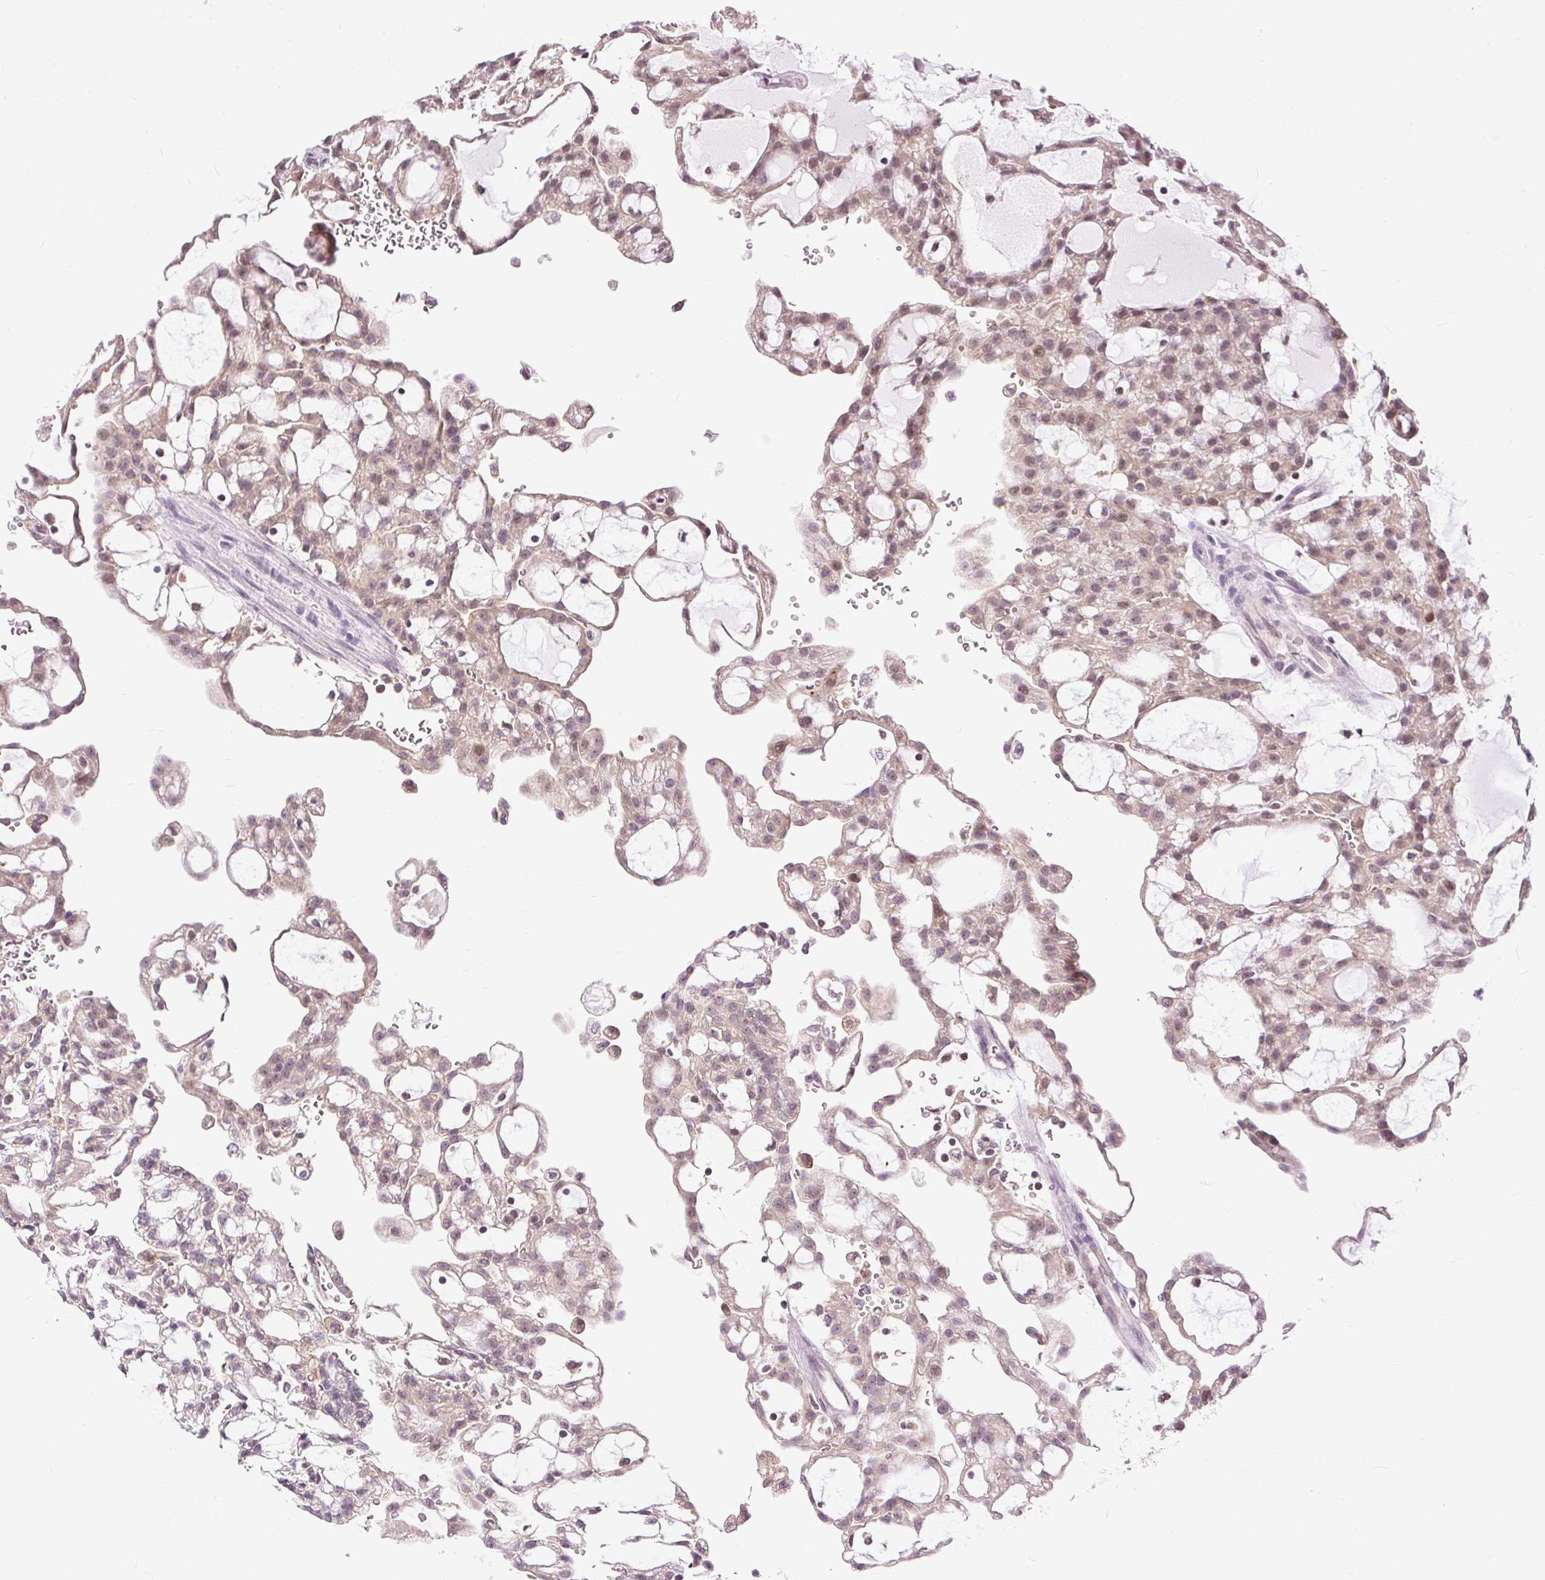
{"staining": {"intensity": "moderate", "quantity": "25%-75%", "location": "nuclear"}, "tissue": "renal cancer", "cell_type": "Tumor cells", "image_type": "cancer", "snomed": [{"axis": "morphology", "description": "Adenocarcinoma, NOS"}, {"axis": "topography", "description": "Kidney"}], "caption": "Tumor cells reveal medium levels of moderate nuclear expression in approximately 25%-75% of cells in renal cancer.", "gene": "RACGAP1", "patient": {"sex": "male", "age": 63}}